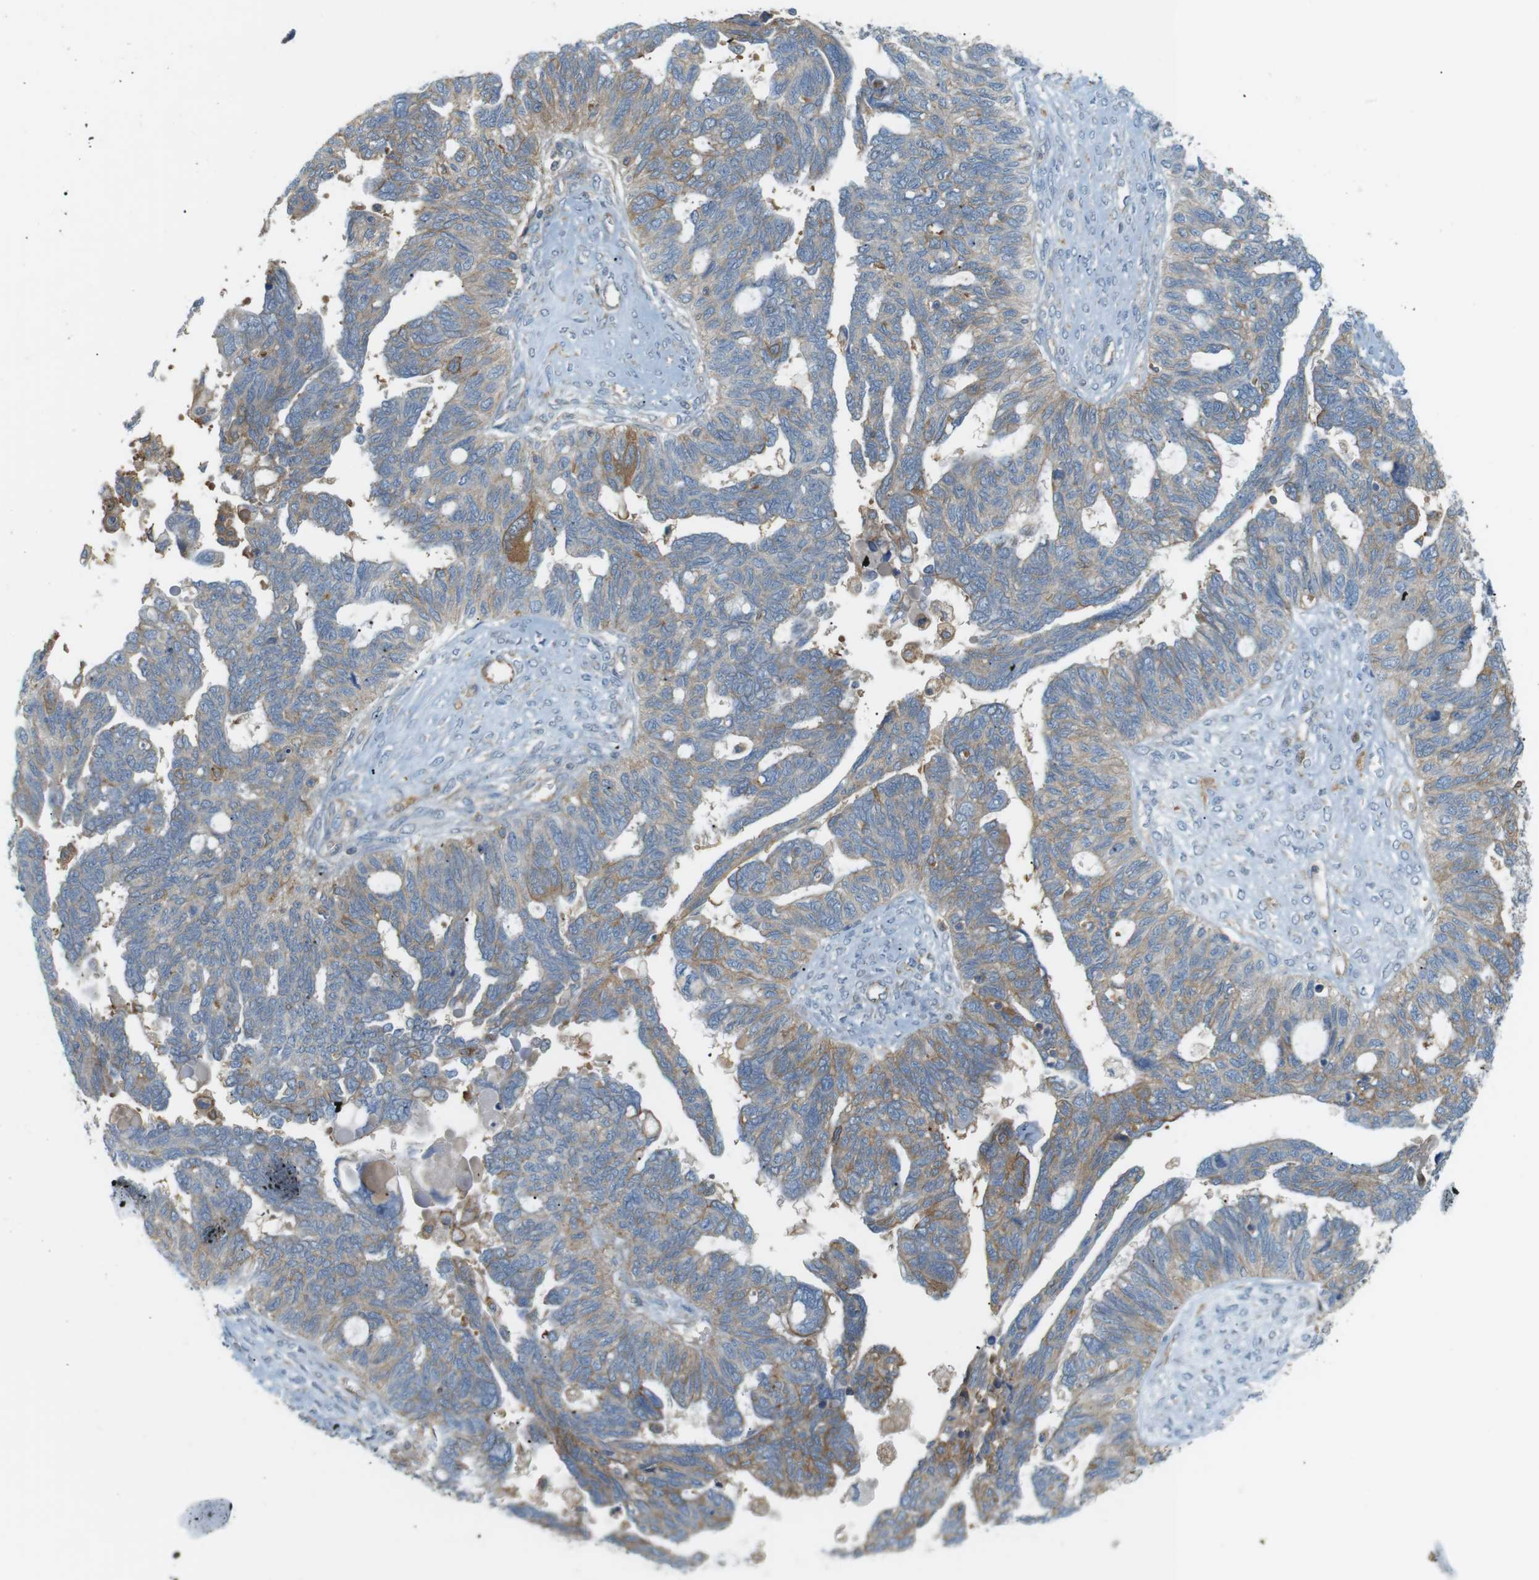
{"staining": {"intensity": "weak", "quantity": ">75%", "location": "cytoplasmic/membranous"}, "tissue": "ovarian cancer", "cell_type": "Tumor cells", "image_type": "cancer", "snomed": [{"axis": "morphology", "description": "Cystadenocarcinoma, serous, NOS"}, {"axis": "topography", "description": "Ovary"}], "caption": "Approximately >75% of tumor cells in human ovarian cancer demonstrate weak cytoplasmic/membranous protein expression as visualized by brown immunohistochemical staining.", "gene": "PEPD", "patient": {"sex": "female", "age": 79}}